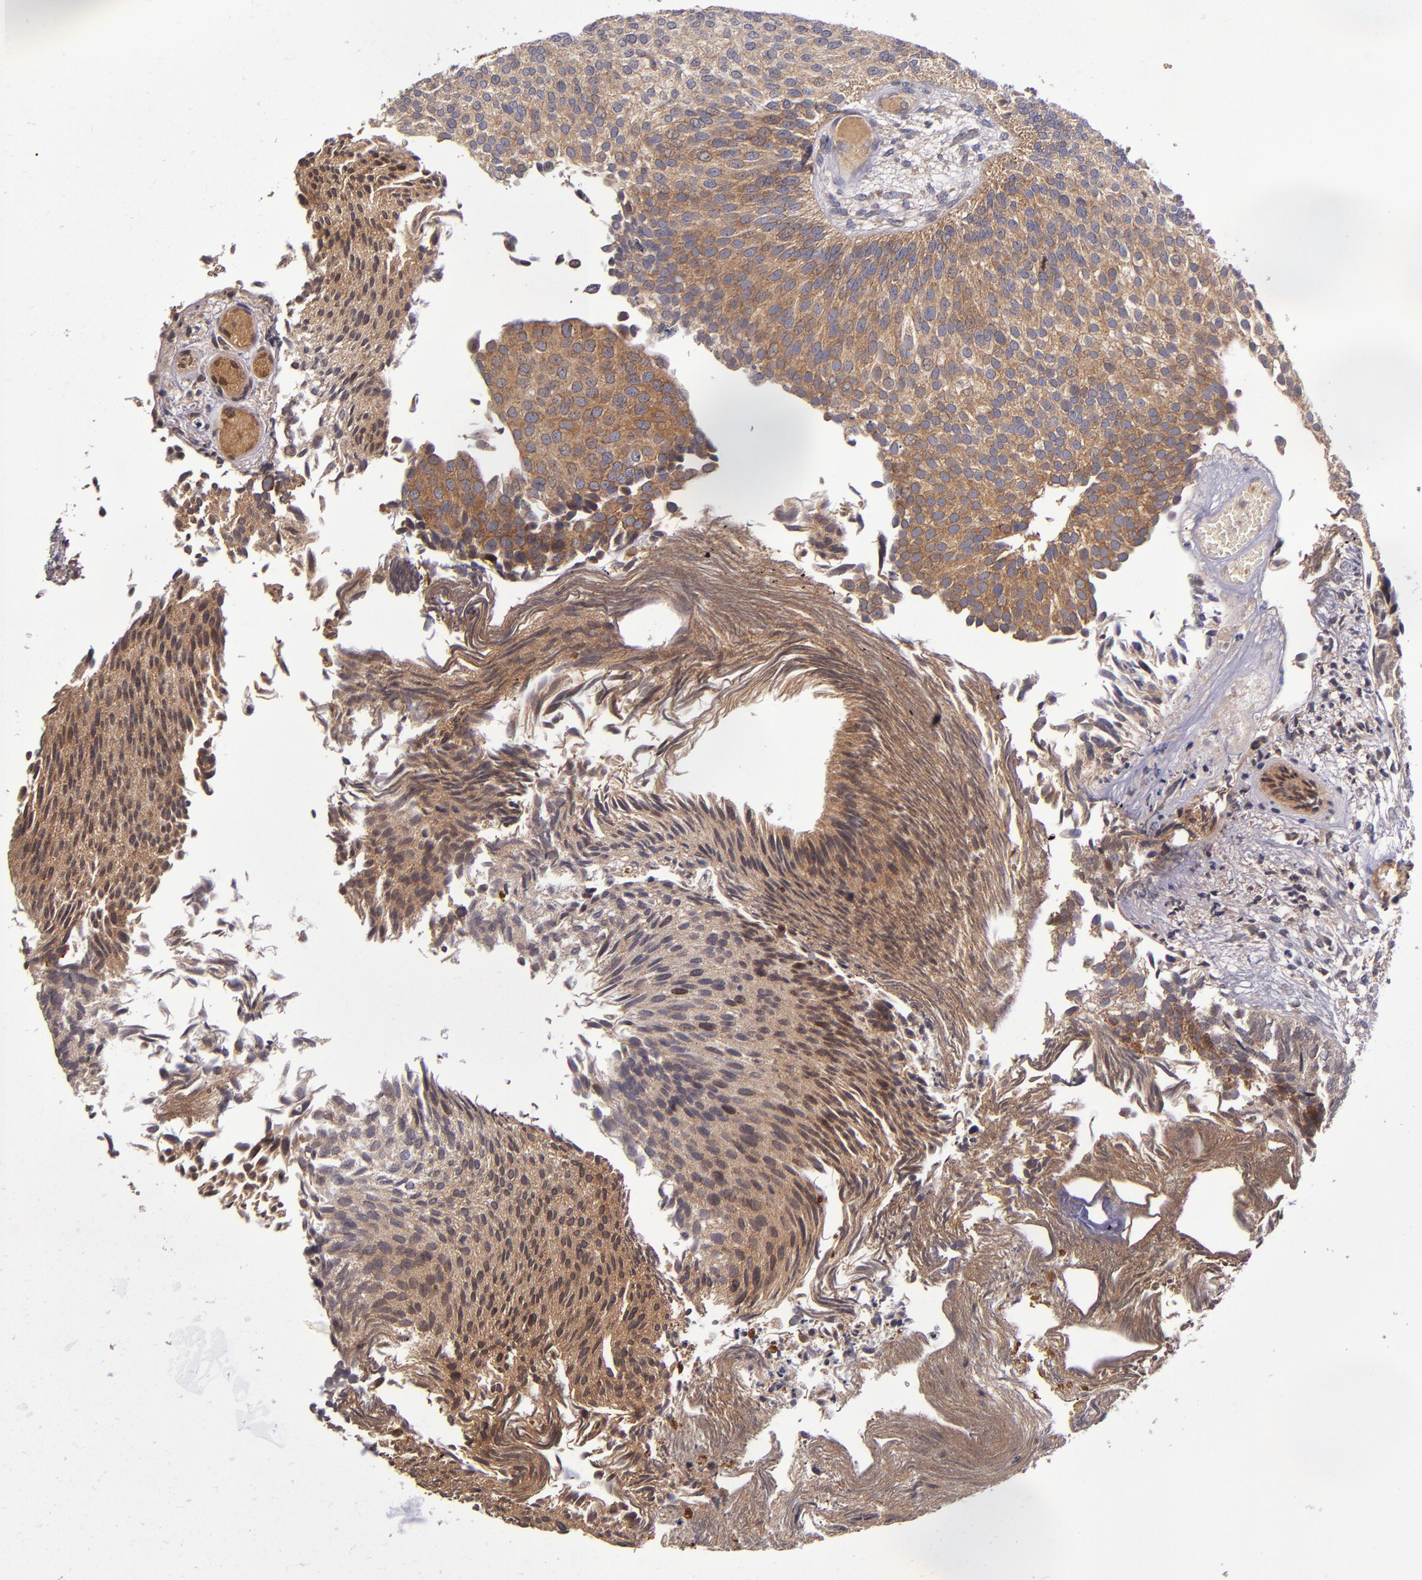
{"staining": {"intensity": "moderate", "quantity": ">75%", "location": "cytoplasmic/membranous"}, "tissue": "urothelial cancer", "cell_type": "Tumor cells", "image_type": "cancer", "snomed": [{"axis": "morphology", "description": "Urothelial carcinoma, Low grade"}, {"axis": "topography", "description": "Urinary bladder"}], "caption": "An immunohistochemistry (IHC) photomicrograph of tumor tissue is shown. Protein staining in brown labels moderate cytoplasmic/membranous positivity in urothelial carcinoma (low-grade) within tumor cells. (Stains: DAB (3,3'-diaminobenzidine) in brown, nuclei in blue, Microscopy: brightfield microscopy at high magnification).", "gene": "EIF4ENIF1", "patient": {"sex": "male", "age": 84}}